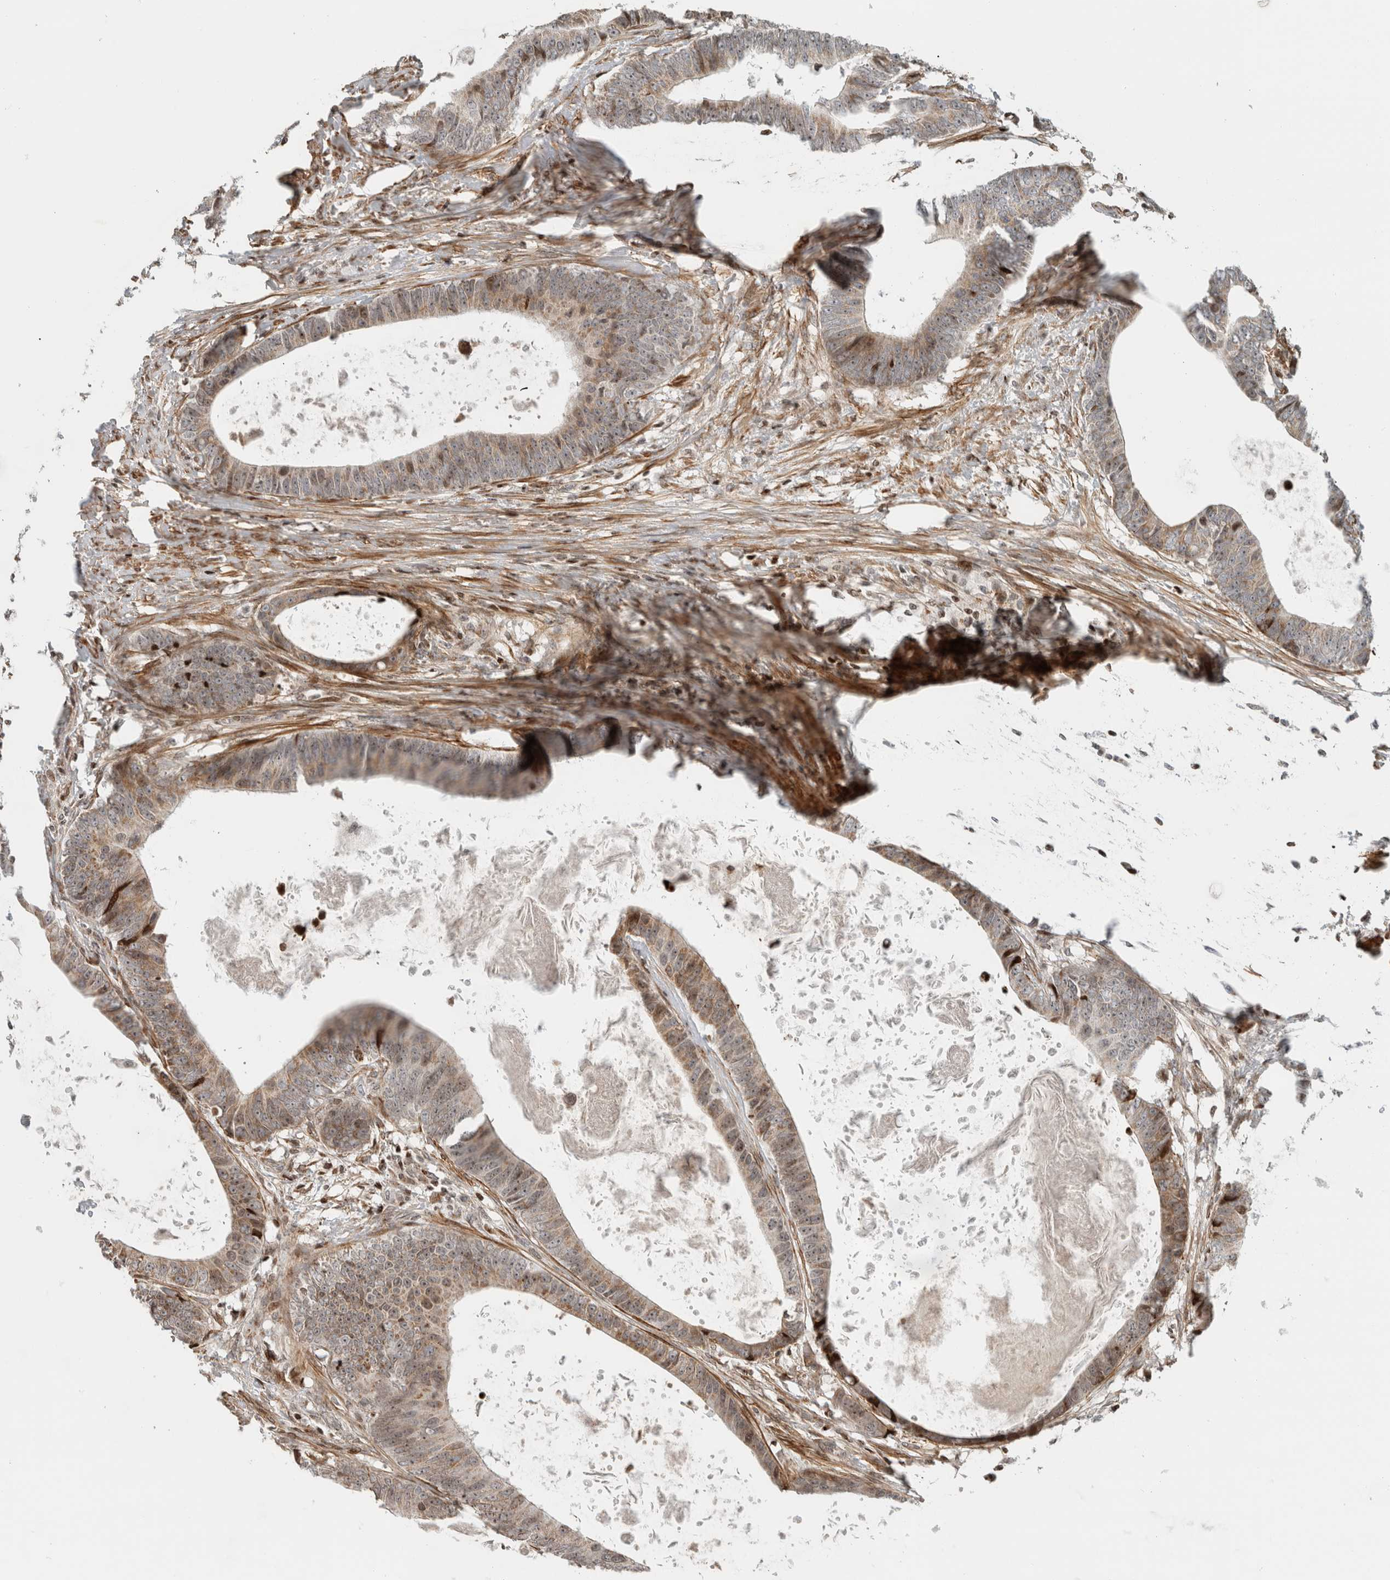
{"staining": {"intensity": "weak", "quantity": "25%-75%", "location": "cytoplasmic/membranous"}, "tissue": "colorectal cancer", "cell_type": "Tumor cells", "image_type": "cancer", "snomed": [{"axis": "morphology", "description": "Adenocarcinoma, NOS"}, {"axis": "topography", "description": "Colon"}], "caption": "Tumor cells exhibit low levels of weak cytoplasmic/membranous positivity in about 25%-75% of cells in colorectal cancer (adenocarcinoma). (DAB (3,3'-diaminobenzidine) = brown stain, brightfield microscopy at high magnification).", "gene": "GINS4", "patient": {"sex": "male", "age": 56}}